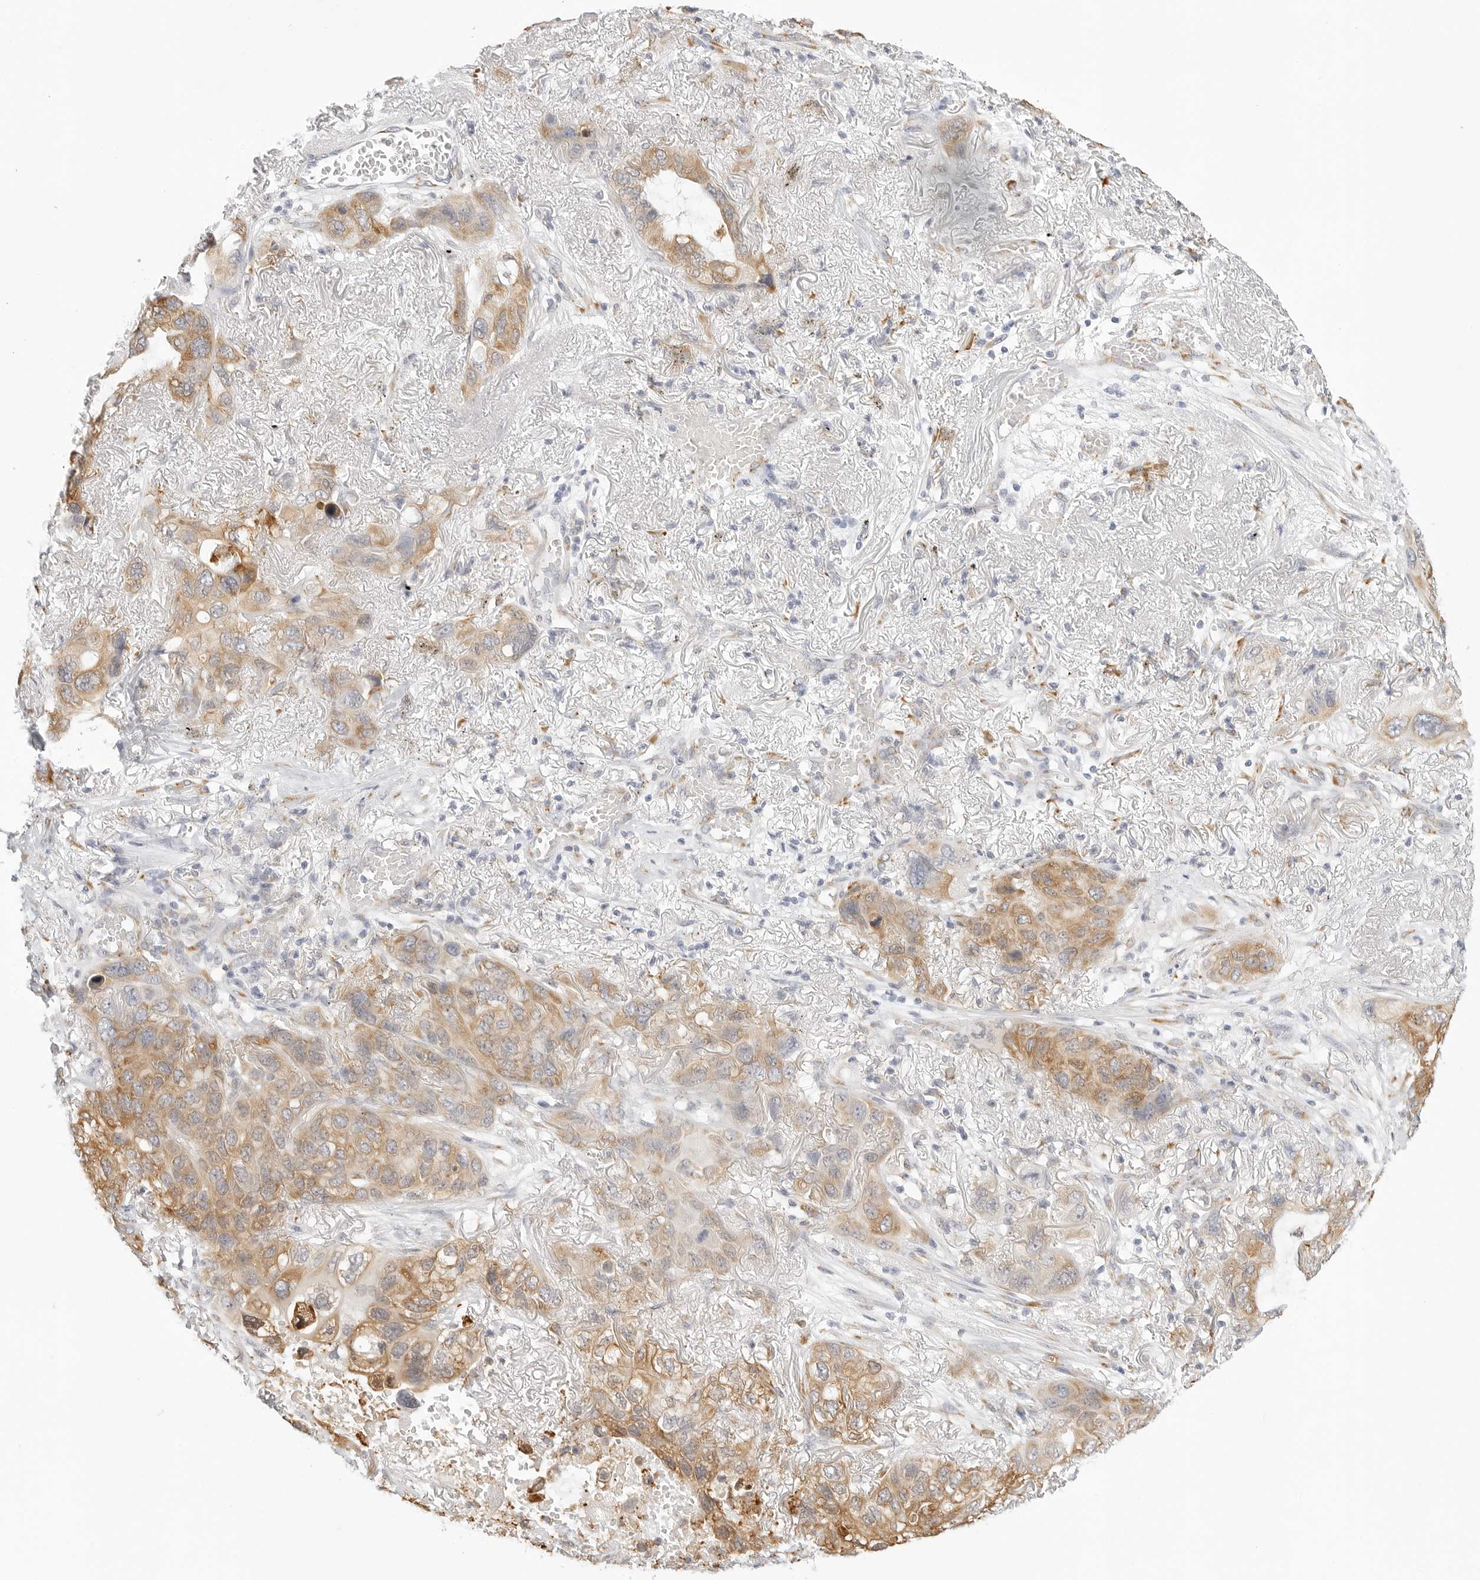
{"staining": {"intensity": "moderate", "quantity": "25%-75%", "location": "cytoplasmic/membranous"}, "tissue": "lung cancer", "cell_type": "Tumor cells", "image_type": "cancer", "snomed": [{"axis": "morphology", "description": "Squamous cell carcinoma, NOS"}, {"axis": "topography", "description": "Lung"}], "caption": "Squamous cell carcinoma (lung) tissue displays moderate cytoplasmic/membranous expression in about 25%-75% of tumor cells, visualized by immunohistochemistry.", "gene": "THEM4", "patient": {"sex": "female", "age": 73}}